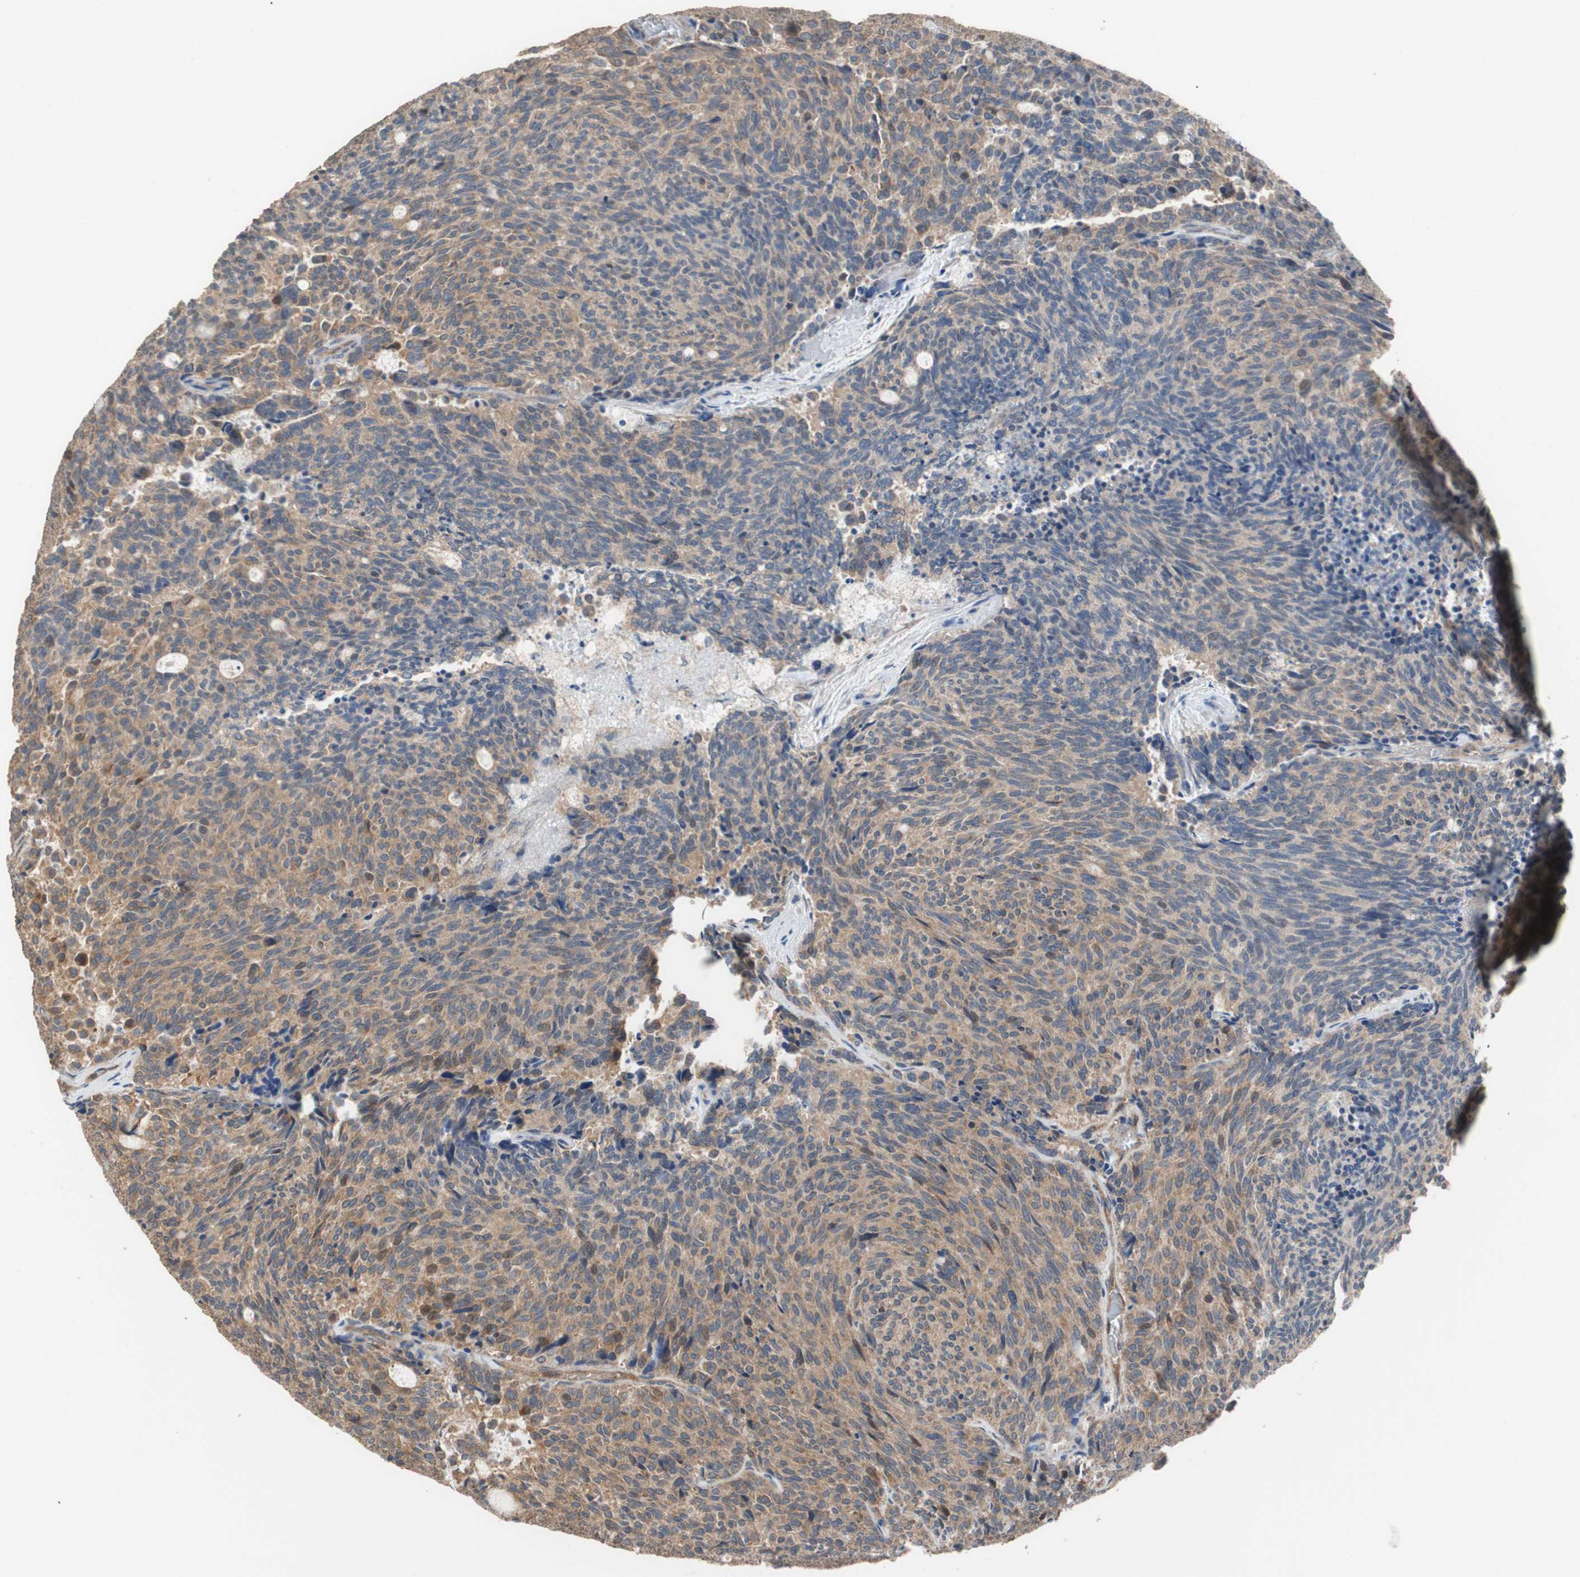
{"staining": {"intensity": "moderate", "quantity": ">75%", "location": "cytoplasmic/membranous"}, "tissue": "carcinoid", "cell_type": "Tumor cells", "image_type": "cancer", "snomed": [{"axis": "morphology", "description": "Carcinoid, malignant, NOS"}, {"axis": "topography", "description": "Pancreas"}], "caption": "Moderate cytoplasmic/membranous positivity is identified in approximately >75% of tumor cells in carcinoid.", "gene": "MAP4K2", "patient": {"sex": "female", "age": 54}}